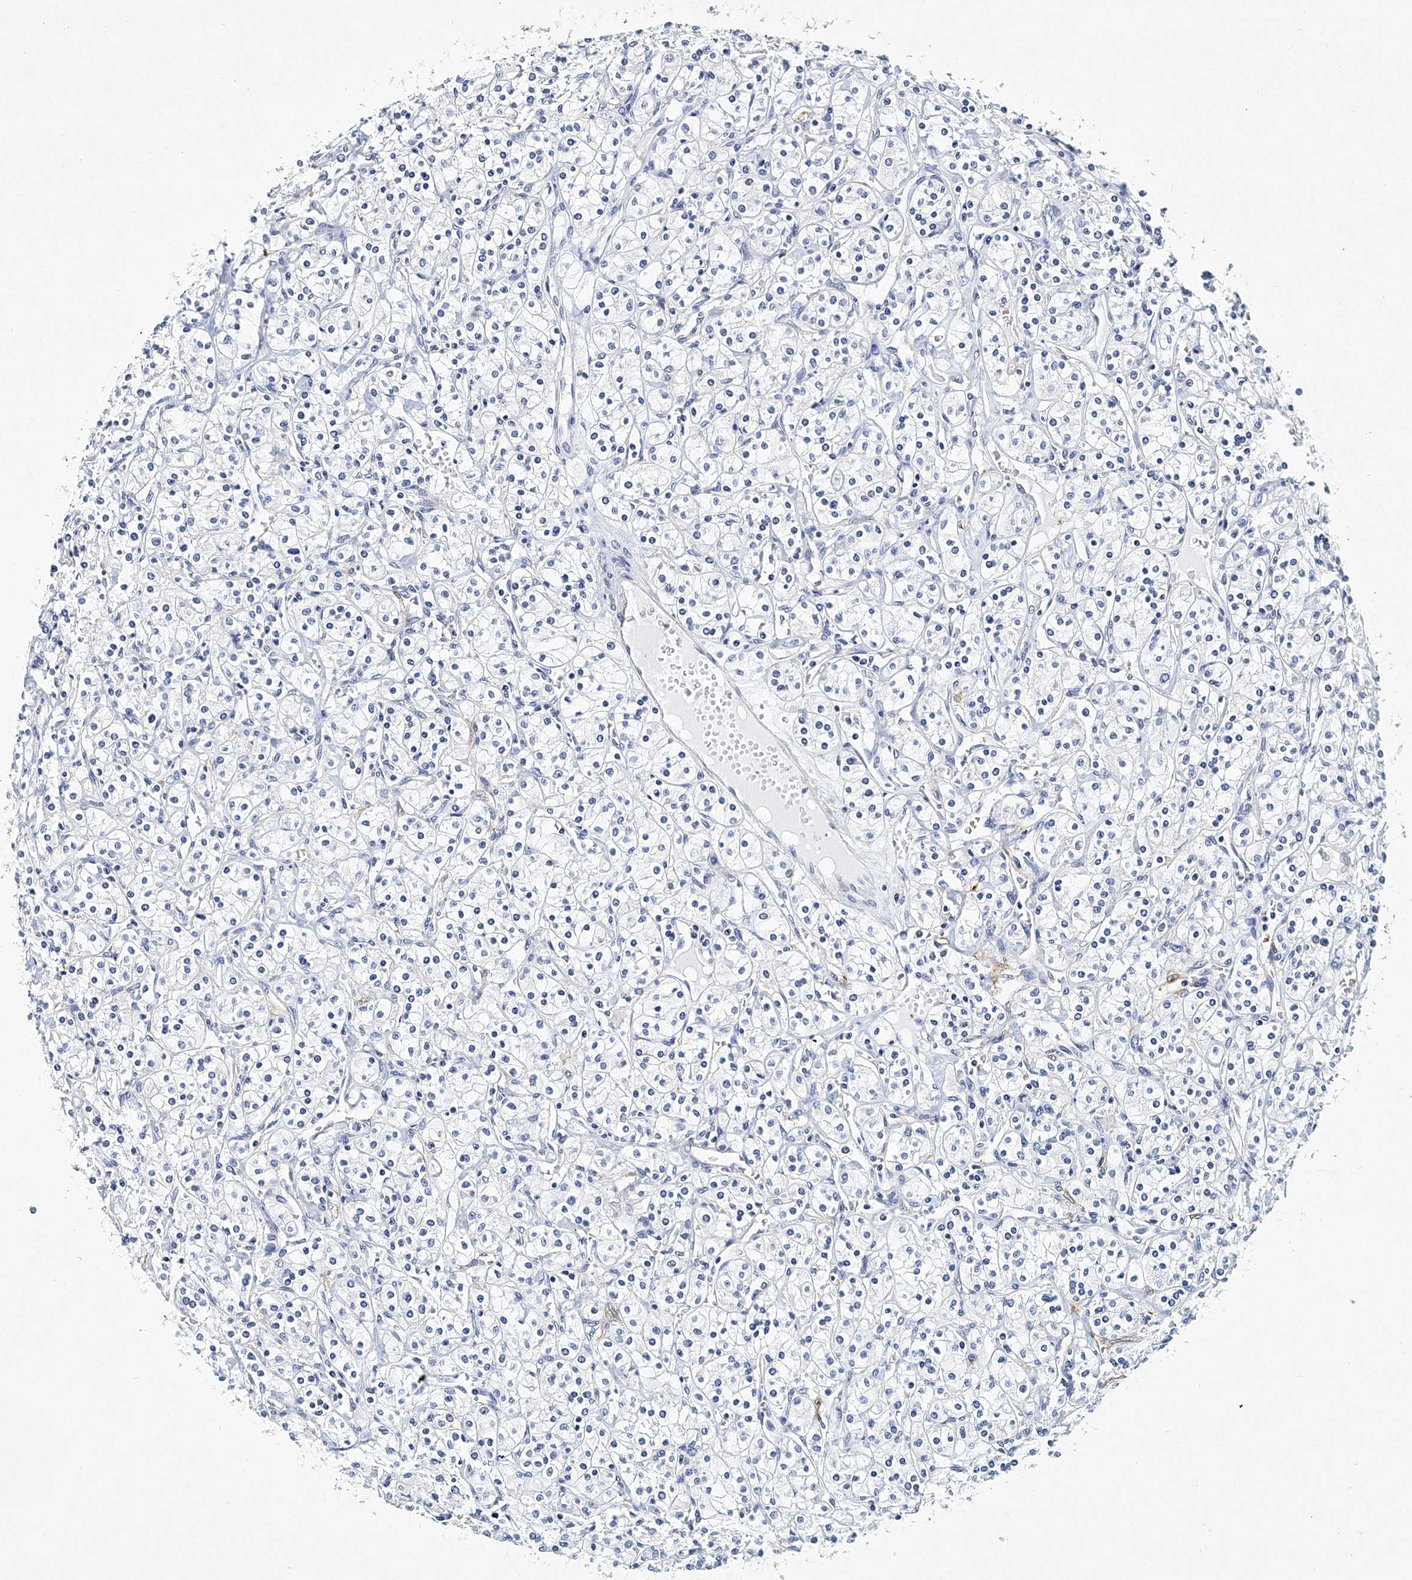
{"staining": {"intensity": "negative", "quantity": "none", "location": "none"}, "tissue": "renal cancer", "cell_type": "Tumor cells", "image_type": "cancer", "snomed": [{"axis": "morphology", "description": "Adenocarcinoma, NOS"}, {"axis": "topography", "description": "Kidney"}], "caption": "Immunohistochemical staining of renal cancer (adenocarcinoma) reveals no significant expression in tumor cells.", "gene": "ITGA2B", "patient": {"sex": "male", "age": 77}}